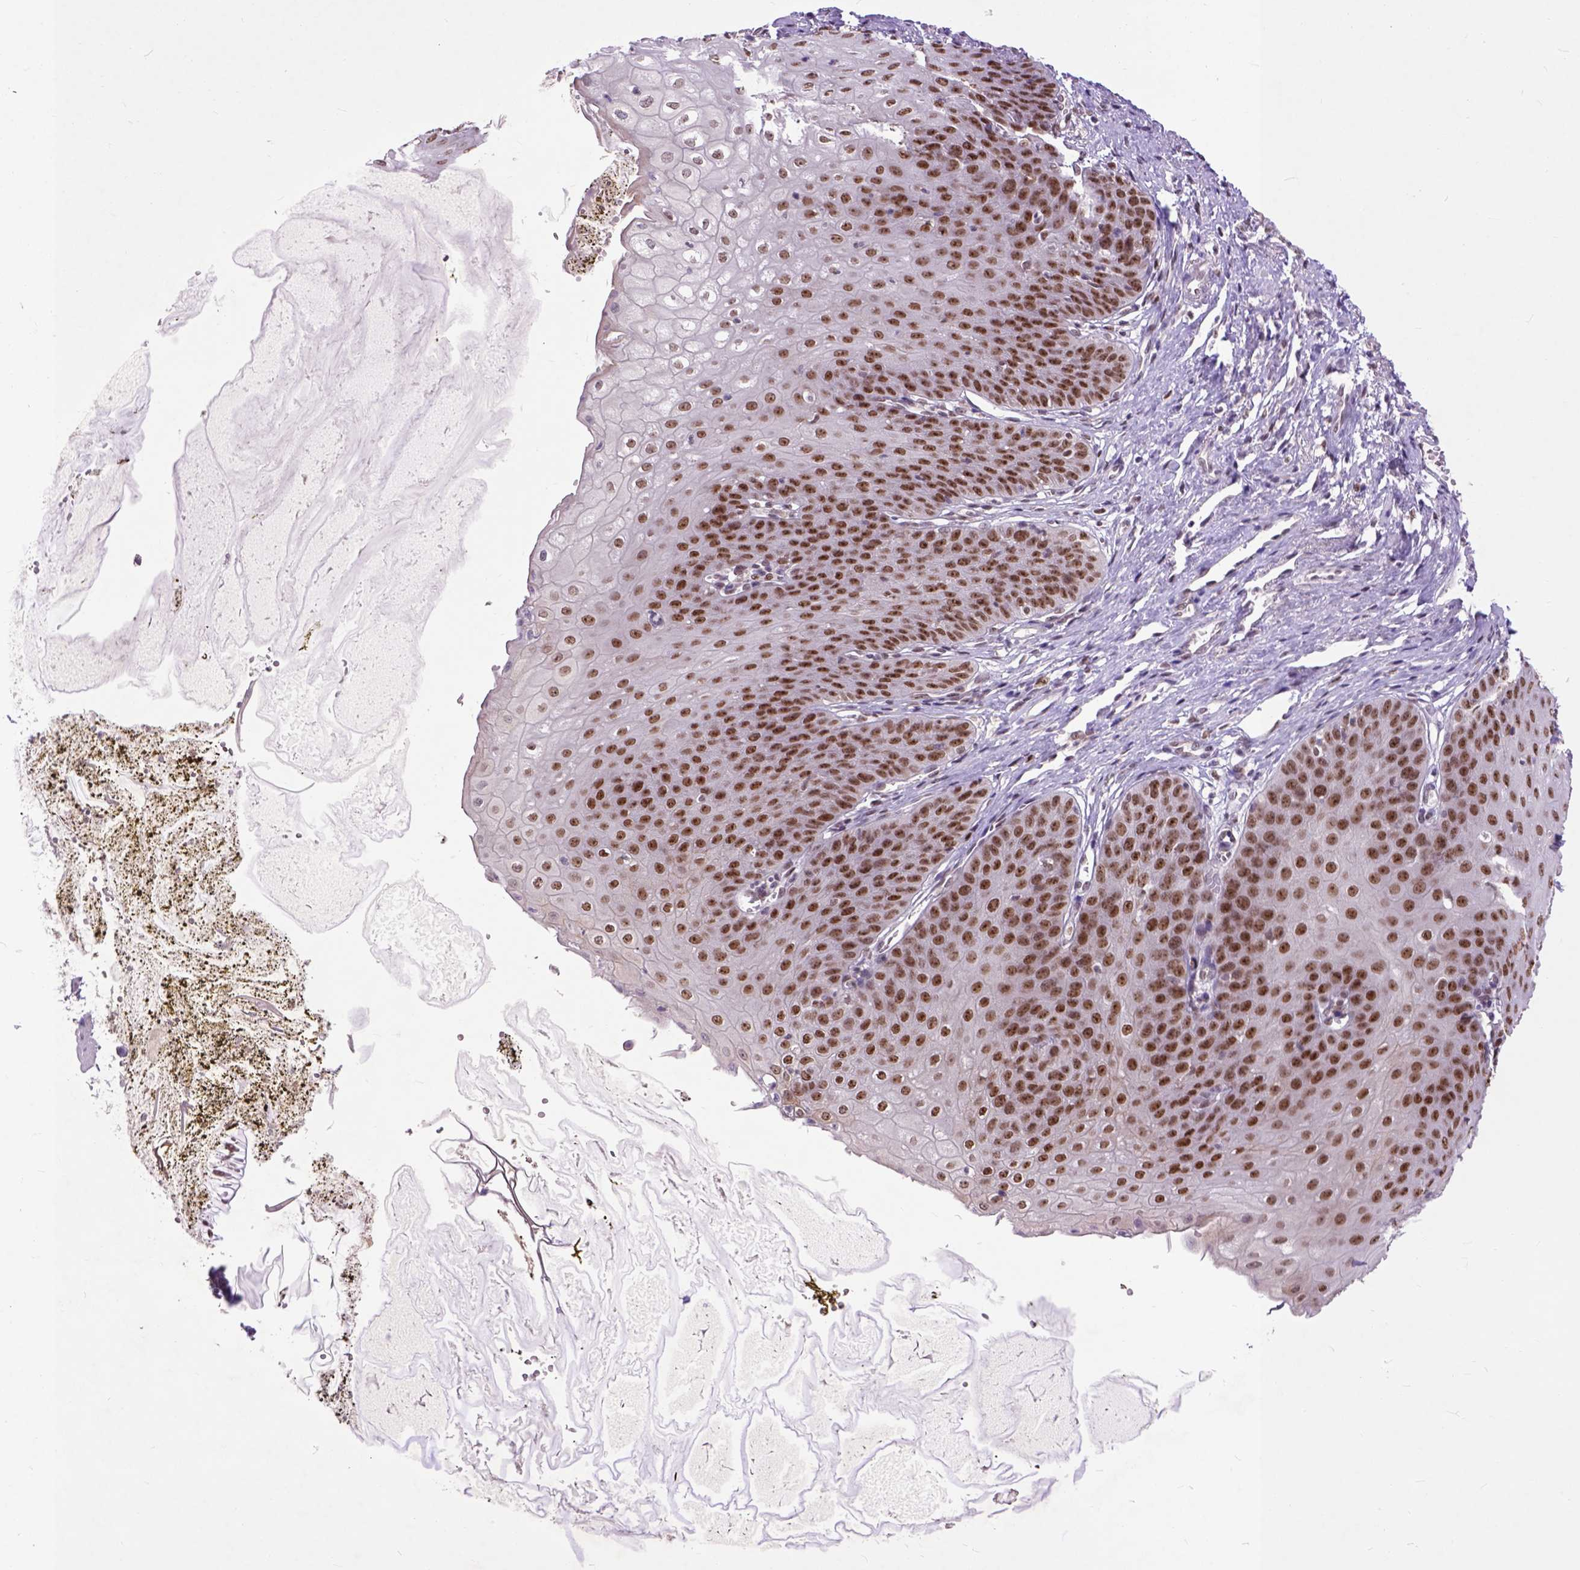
{"staining": {"intensity": "moderate", "quantity": ">75%", "location": "nuclear"}, "tissue": "esophagus", "cell_type": "Squamous epithelial cells", "image_type": "normal", "snomed": [{"axis": "morphology", "description": "Normal tissue, NOS"}, {"axis": "topography", "description": "Esophagus"}], "caption": "IHC staining of normal esophagus, which displays medium levels of moderate nuclear expression in approximately >75% of squamous epithelial cells indicating moderate nuclear protein positivity. The staining was performed using DAB (brown) for protein detection and nuclei were counterstained in hematoxylin (blue).", "gene": "RCC2", "patient": {"sex": "male", "age": 71}}